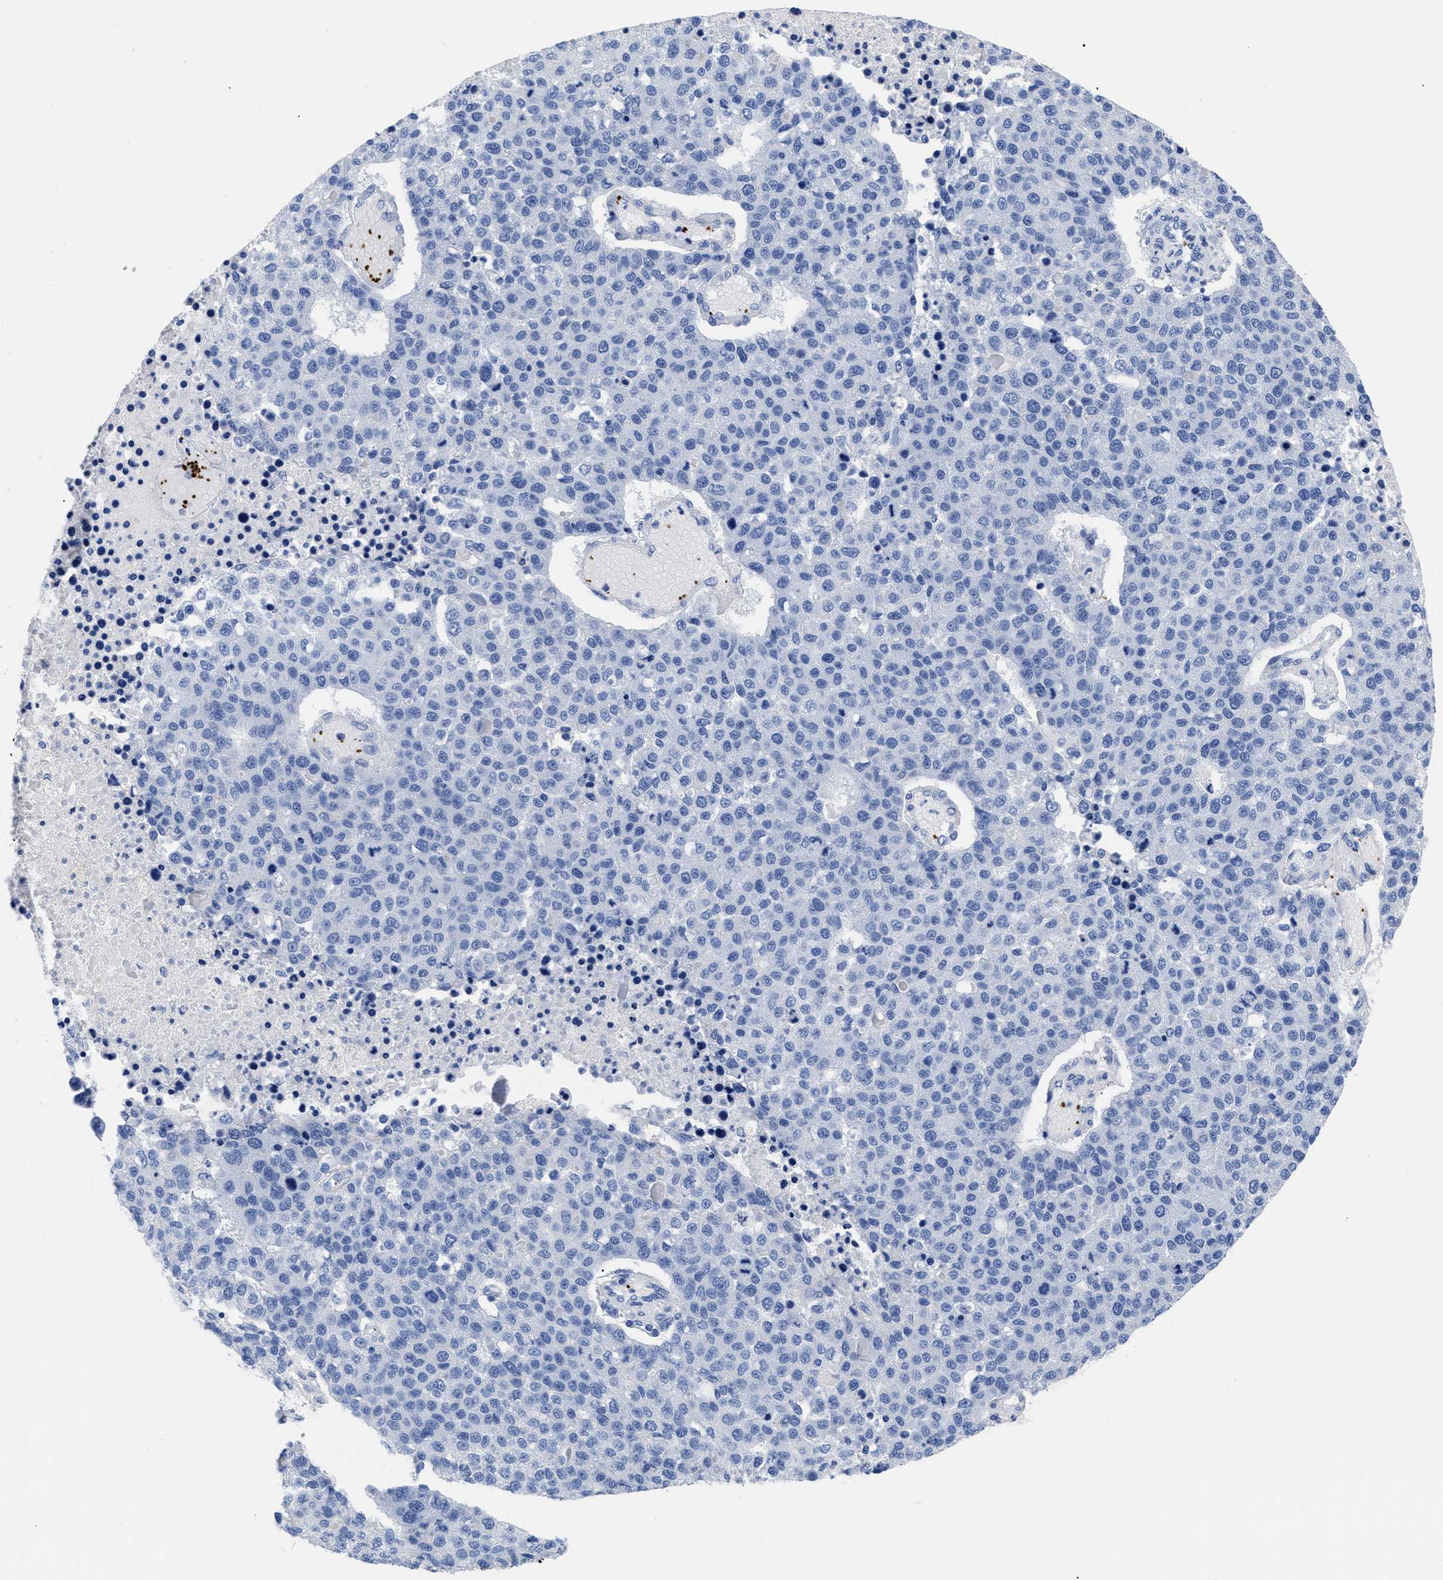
{"staining": {"intensity": "negative", "quantity": "none", "location": "none"}, "tissue": "pancreatic cancer", "cell_type": "Tumor cells", "image_type": "cancer", "snomed": [{"axis": "morphology", "description": "Adenocarcinoma, NOS"}, {"axis": "topography", "description": "Pancreas"}], "caption": "Human pancreatic adenocarcinoma stained for a protein using immunohistochemistry (IHC) reveals no staining in tumor cells.", "gene": "TREML1", "patient": {"sex": "female", "age": 61}}